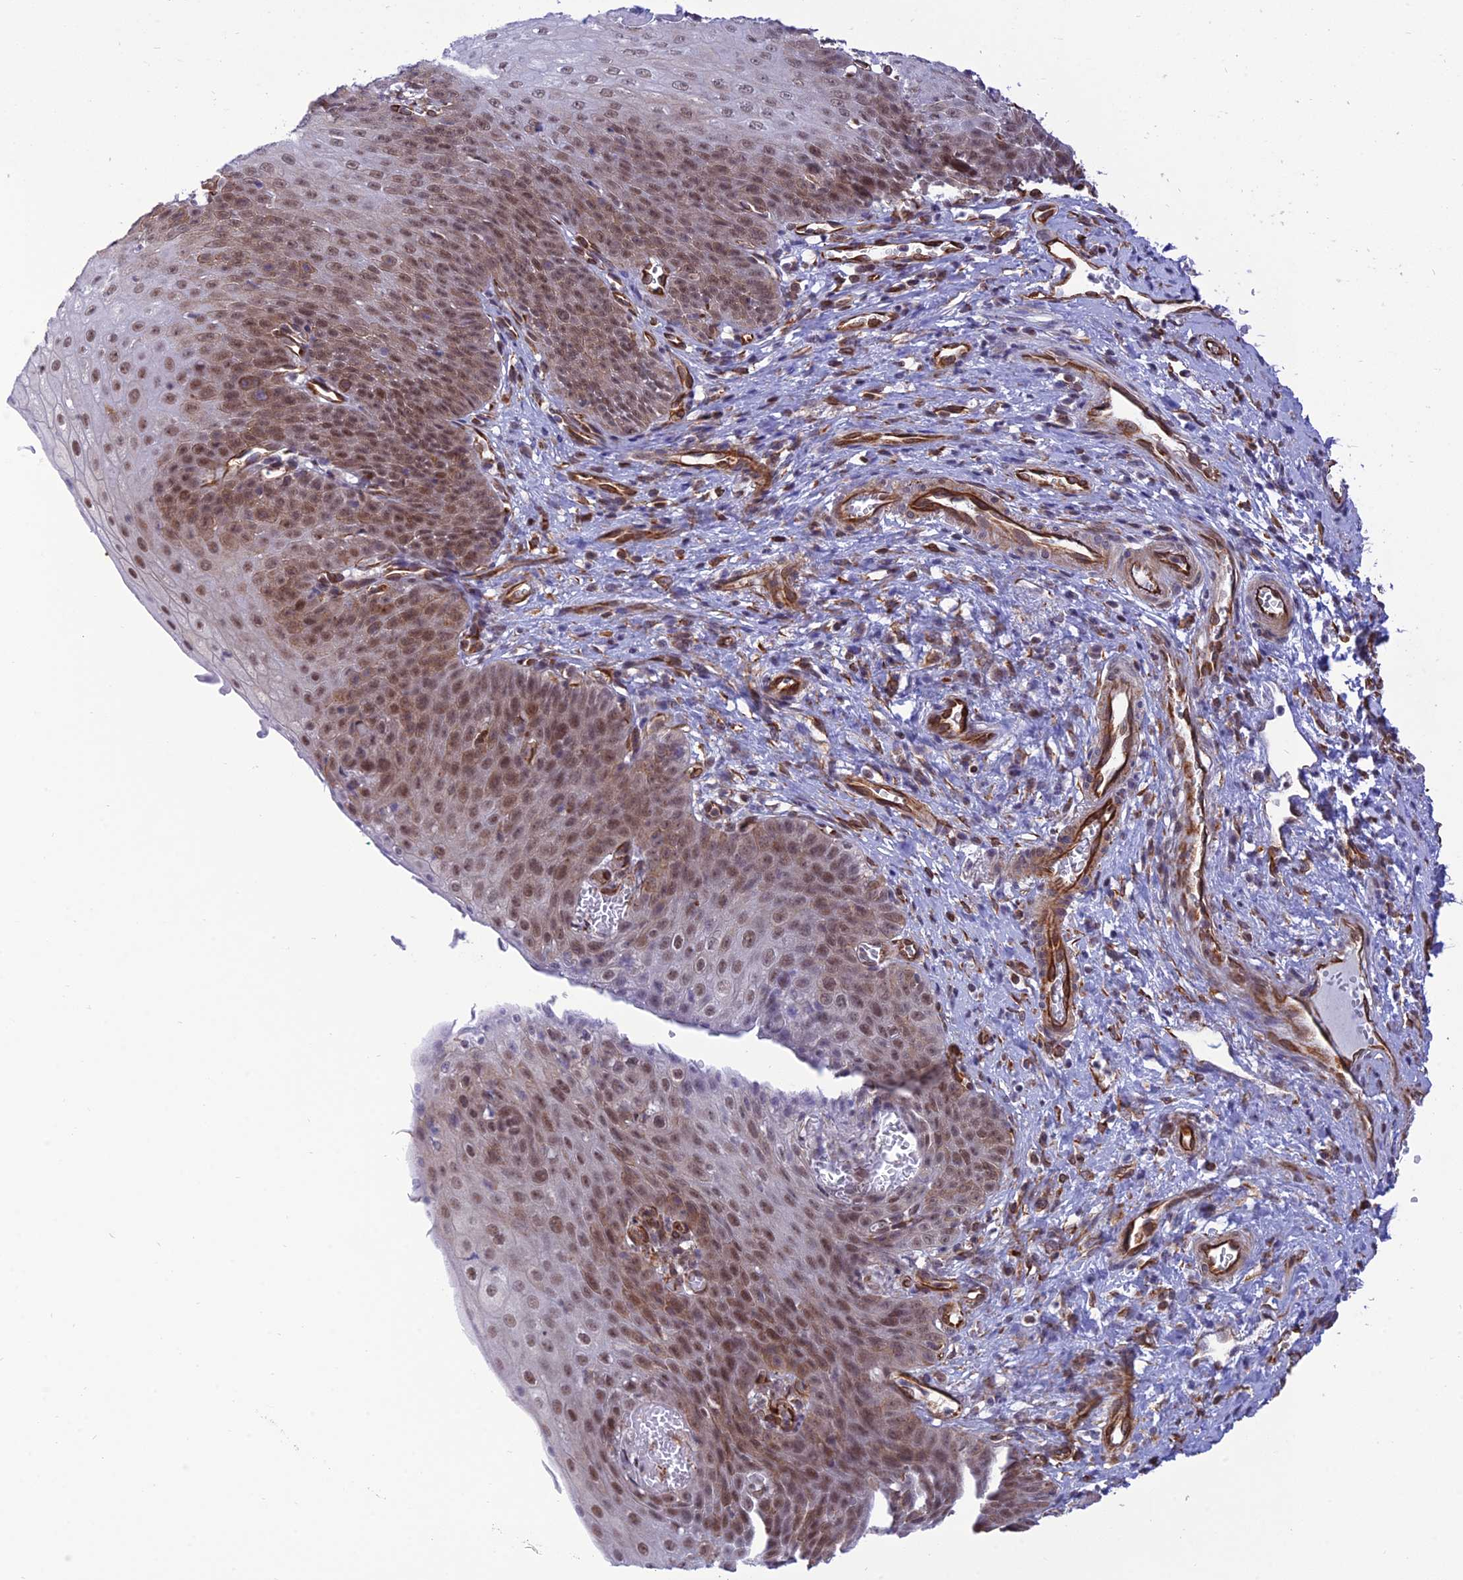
{"staining": {"intensity": "moderate", "quantity": ">75%", "location": "nuclear"}, "tissue": "esophagus", "cell_type": "Squamous epithelial cells", "image_type": "normal", "snomed": [{"axis": "morphology", "description": "Normal tissue, NOS"}, {"axis": "topography", "description": "Esophagus"}], "caption": "A brown stain highlights moderate nuclear expression of a protein in squamous epithelial cells of normal human esophagus.", "gene": "PAGR1", "patient": {"sex": "male", "age": 71}}